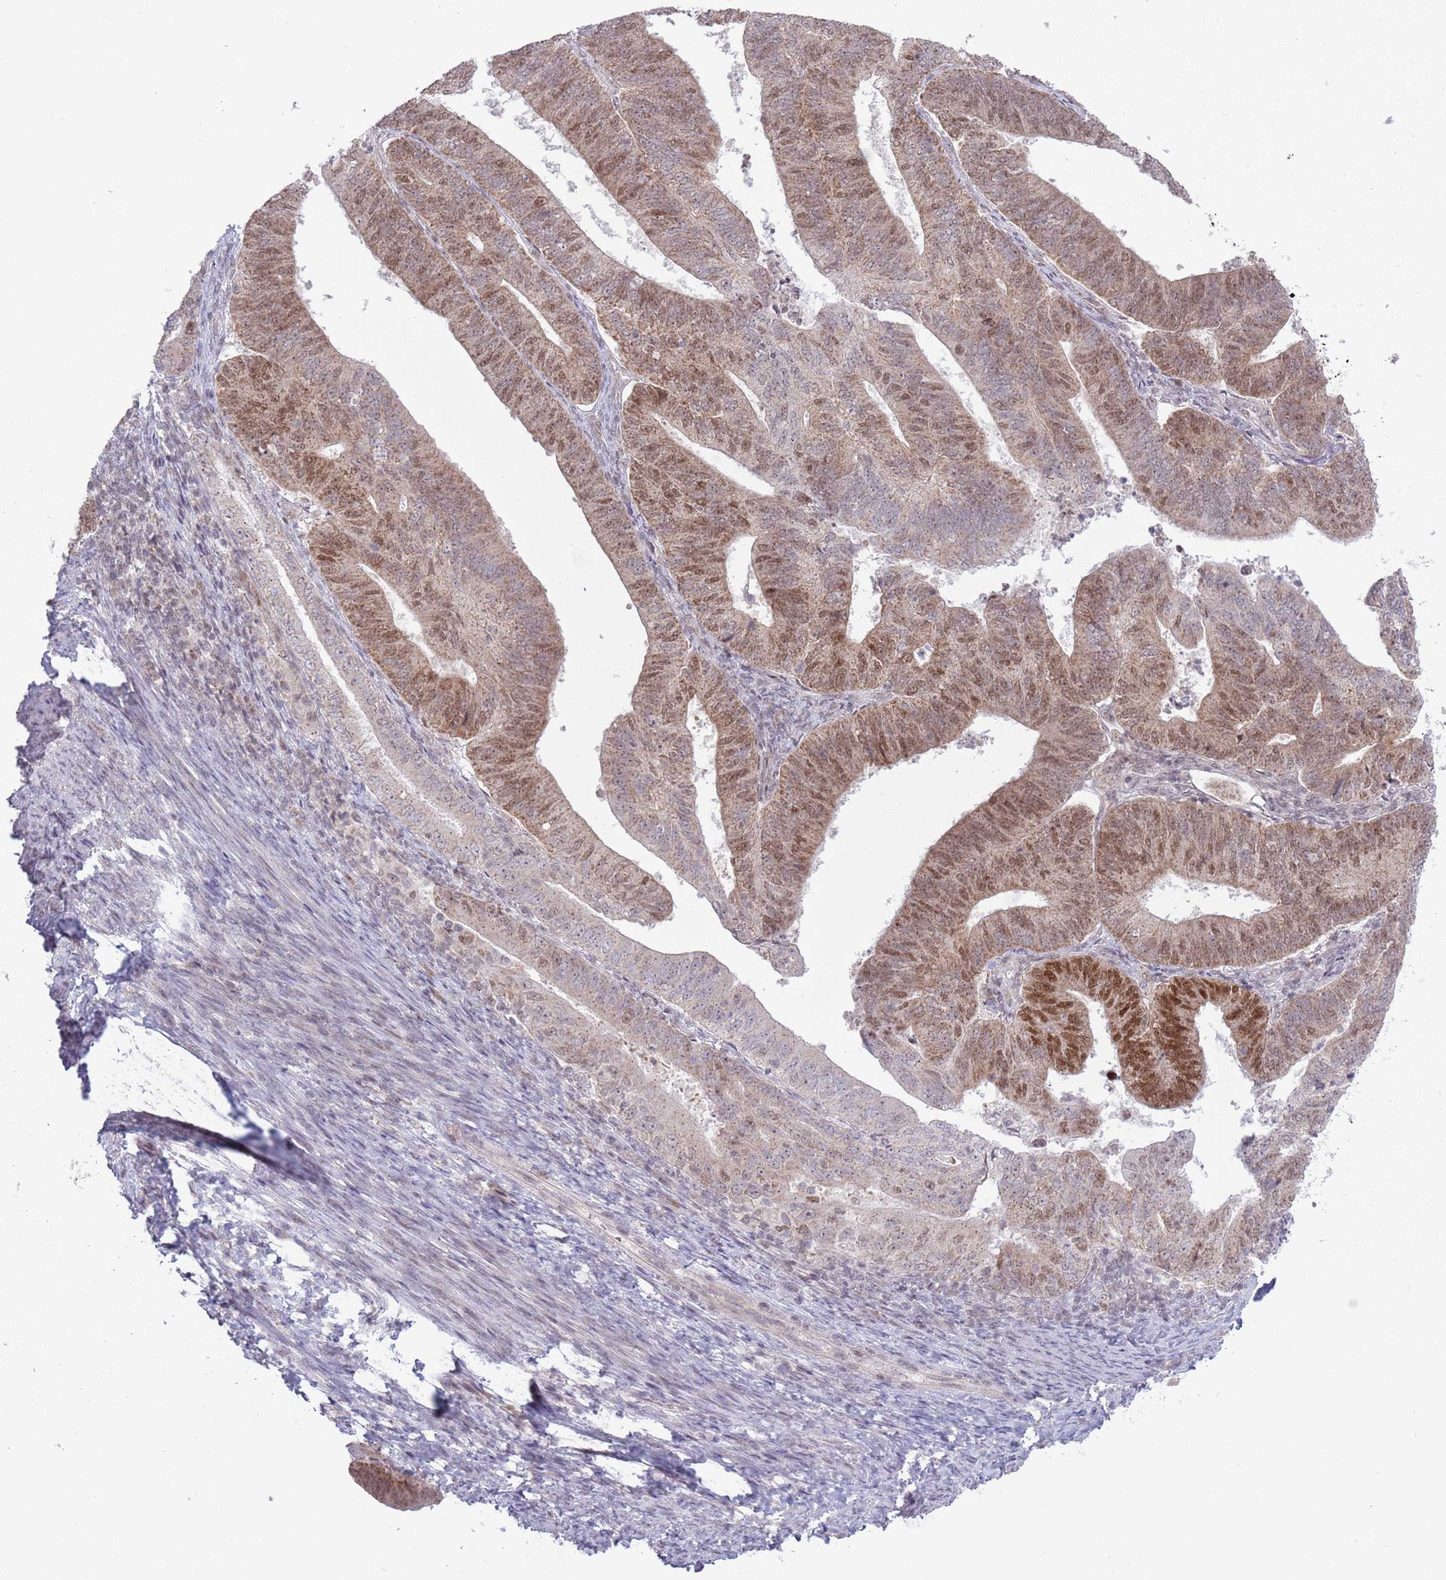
{"staining": {"intensity": "moderate", "quantity": "25%-75%", "location": "cytoplasmic/membranous,nuclear"}, "tissue": "endometrial cancer", "cell_type": "Tumor cells", "image_type": "cancer", "snomed": [{"axis": "morphology", "description": "Adenocarcinoma, NOS"}, {"axis": "topography", "description": "Endometrium"}], "caption": "IHC of adenocarcinoma (endometrial) displays medium levels of moderate cytoplasmic/membranous and nuclear positivity in about 25%-75% of tumor cells. (Brightfield microscopy of DAB IHC at high magnification).", "gene": "MRPL34", "patient": {"sex": "female", "age": 70}}